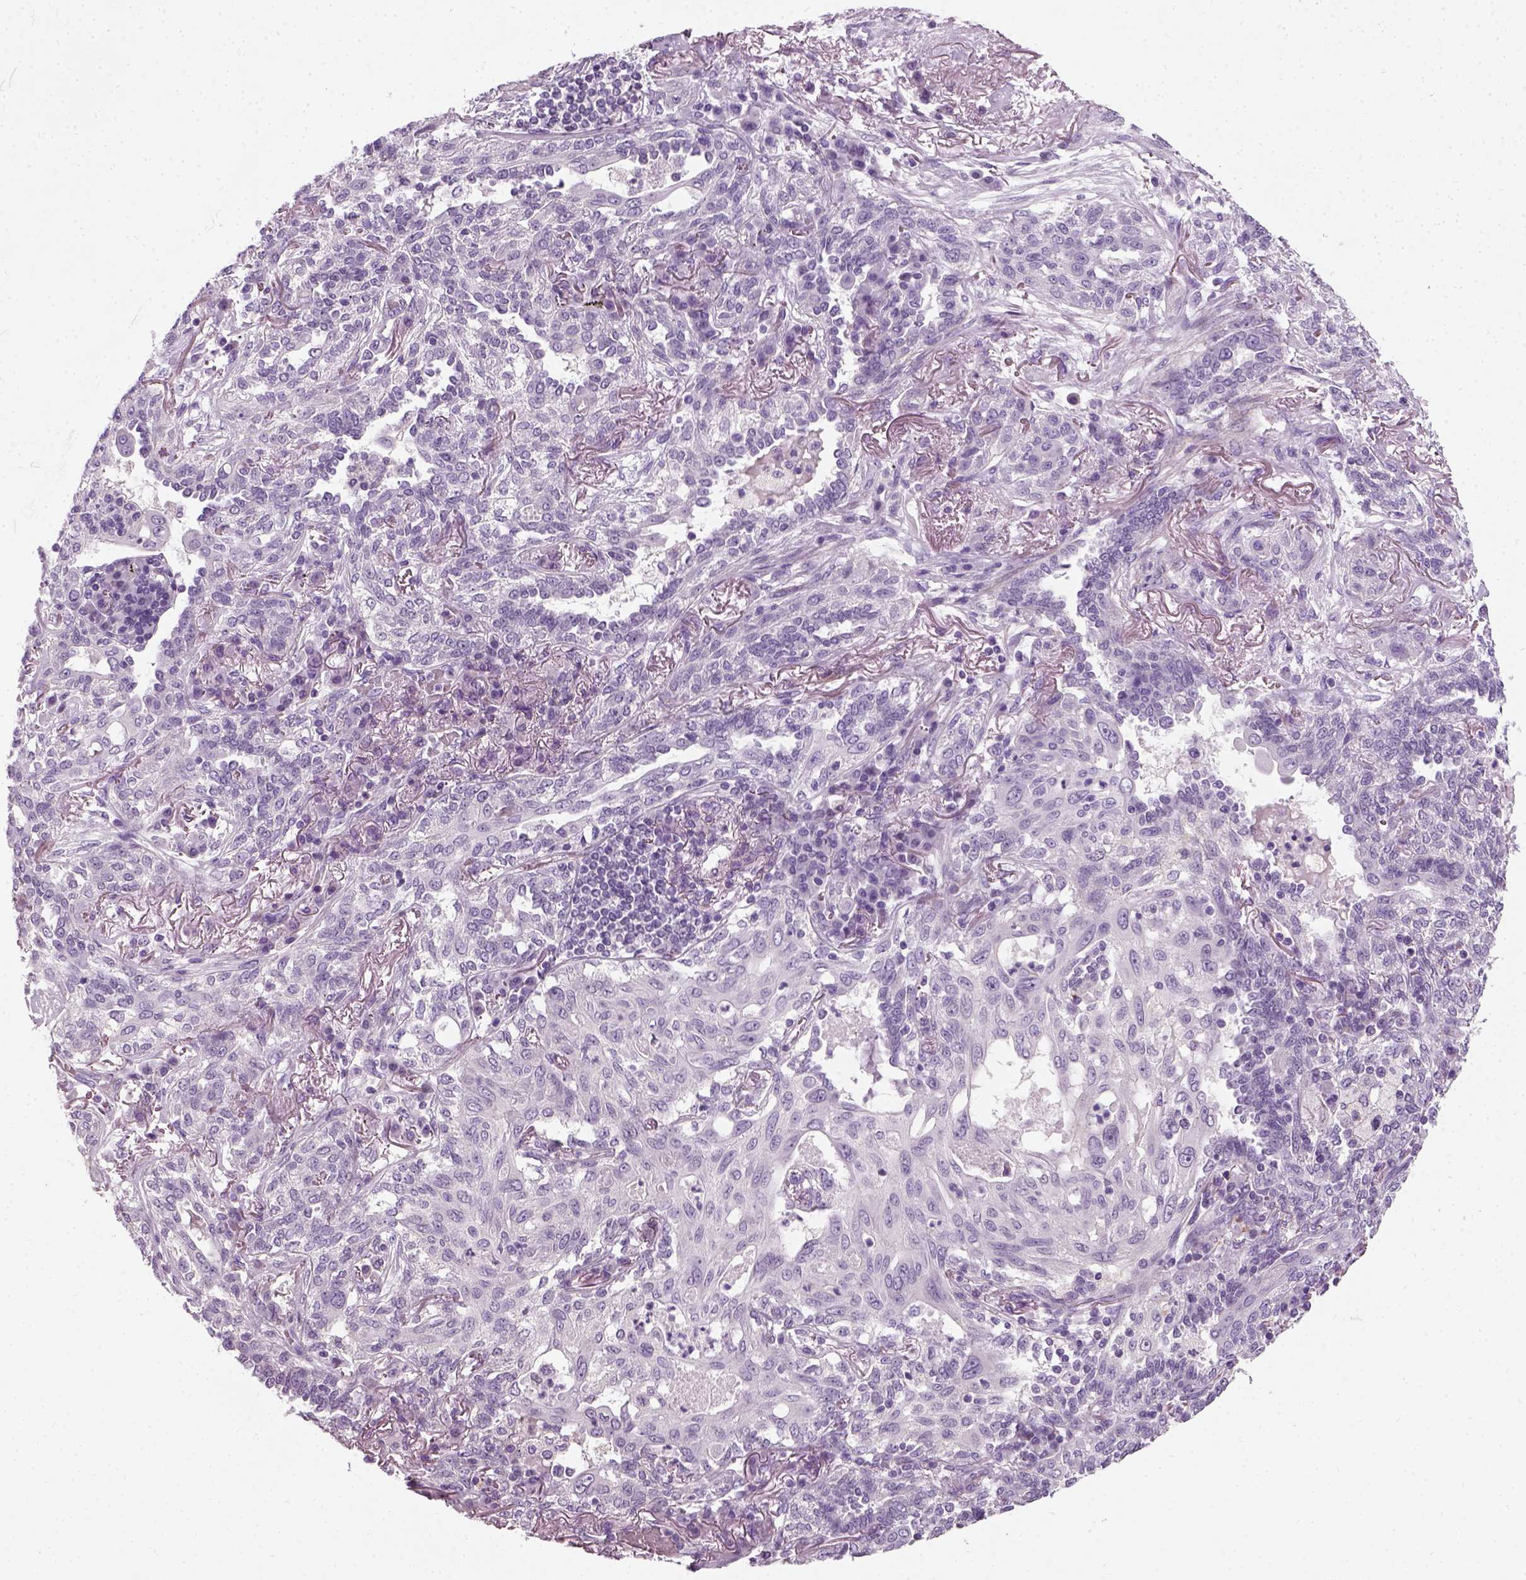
{"staining": {"intensity": "negative", "quantity": "none", "location": "none"}, "tissue": "lung cancer", "cell_type": "Tumor cells", "image_type": "cancer", "snomed": [{"axis": "morphology", "description": "Squamous cell carcinoma, NOS"}, {"axis": "topography", "description": "Lung"}], "caption": "Immunohistochemistry (IHC) micrograph of human lung cancer stained for a protein (brown), which reveals no positivity in tumor cells.", "gene": "ELOVL3", "patient": {"sex": "female", "age": 70}}